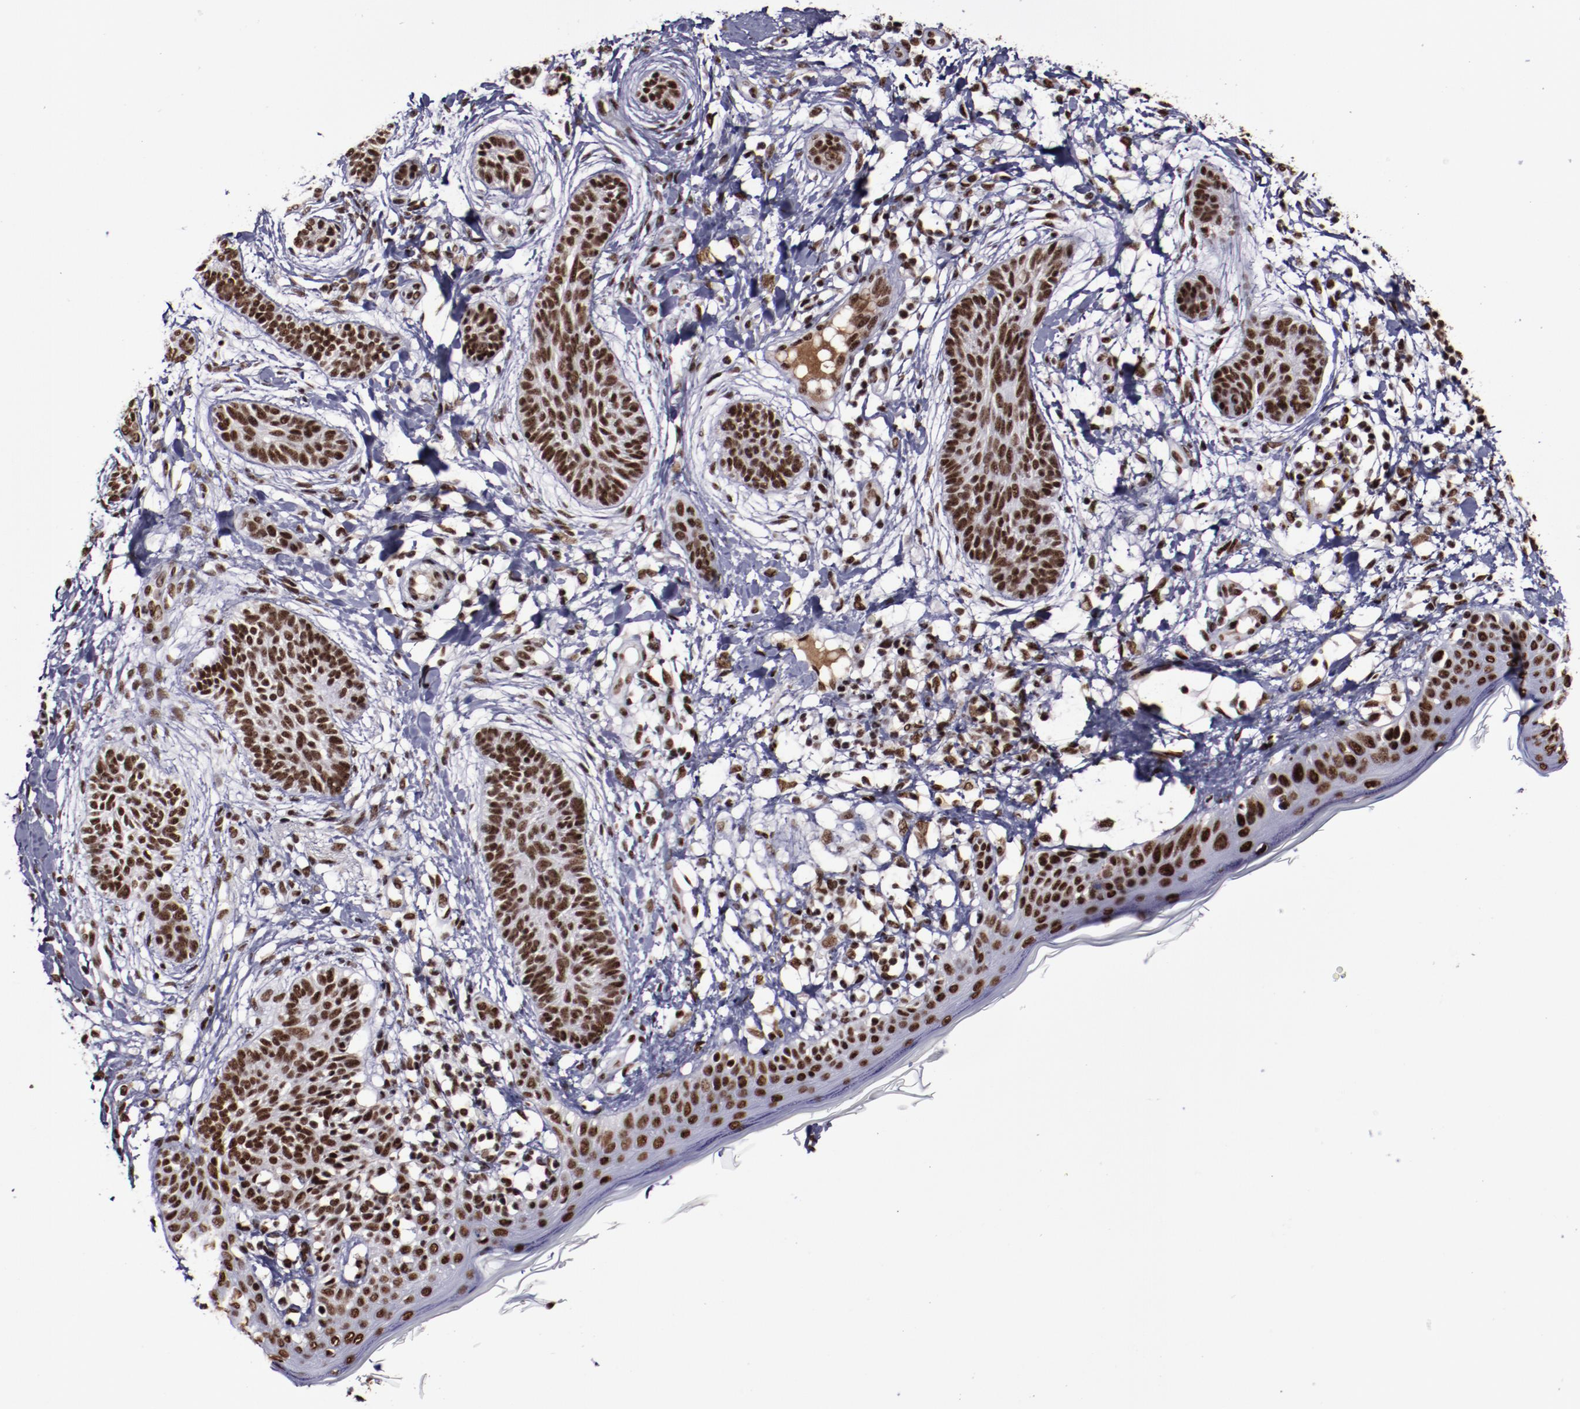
{"staining": {"intensity": "strong", "quantity": ">75%", "location": "nuclear"}, "tissue": "skin cancer", "cell_type": "Tumor cells", "image_type": "cancer", "snomed": [{"axis": "morphology", "description": "Normal tissue, NOS"}, {"axis": "morphology", "description": "Basal cell carcinoma"}, {"axis": "topography", "description": "Skin"}], "caption": "Immunohistochemistry staining of skin cancer (basal cell carcinoma), which demonstrates high levels of strong nuclear staining in about >75% of tumor cells indicating strong nuclear protein positivity. The staining was performed using DAB (brown) for protein detection and nuclei were counterstained in hematoxylin (blue).", "gene": "ERH", "patient": {"sex": "male", "age": 63}}